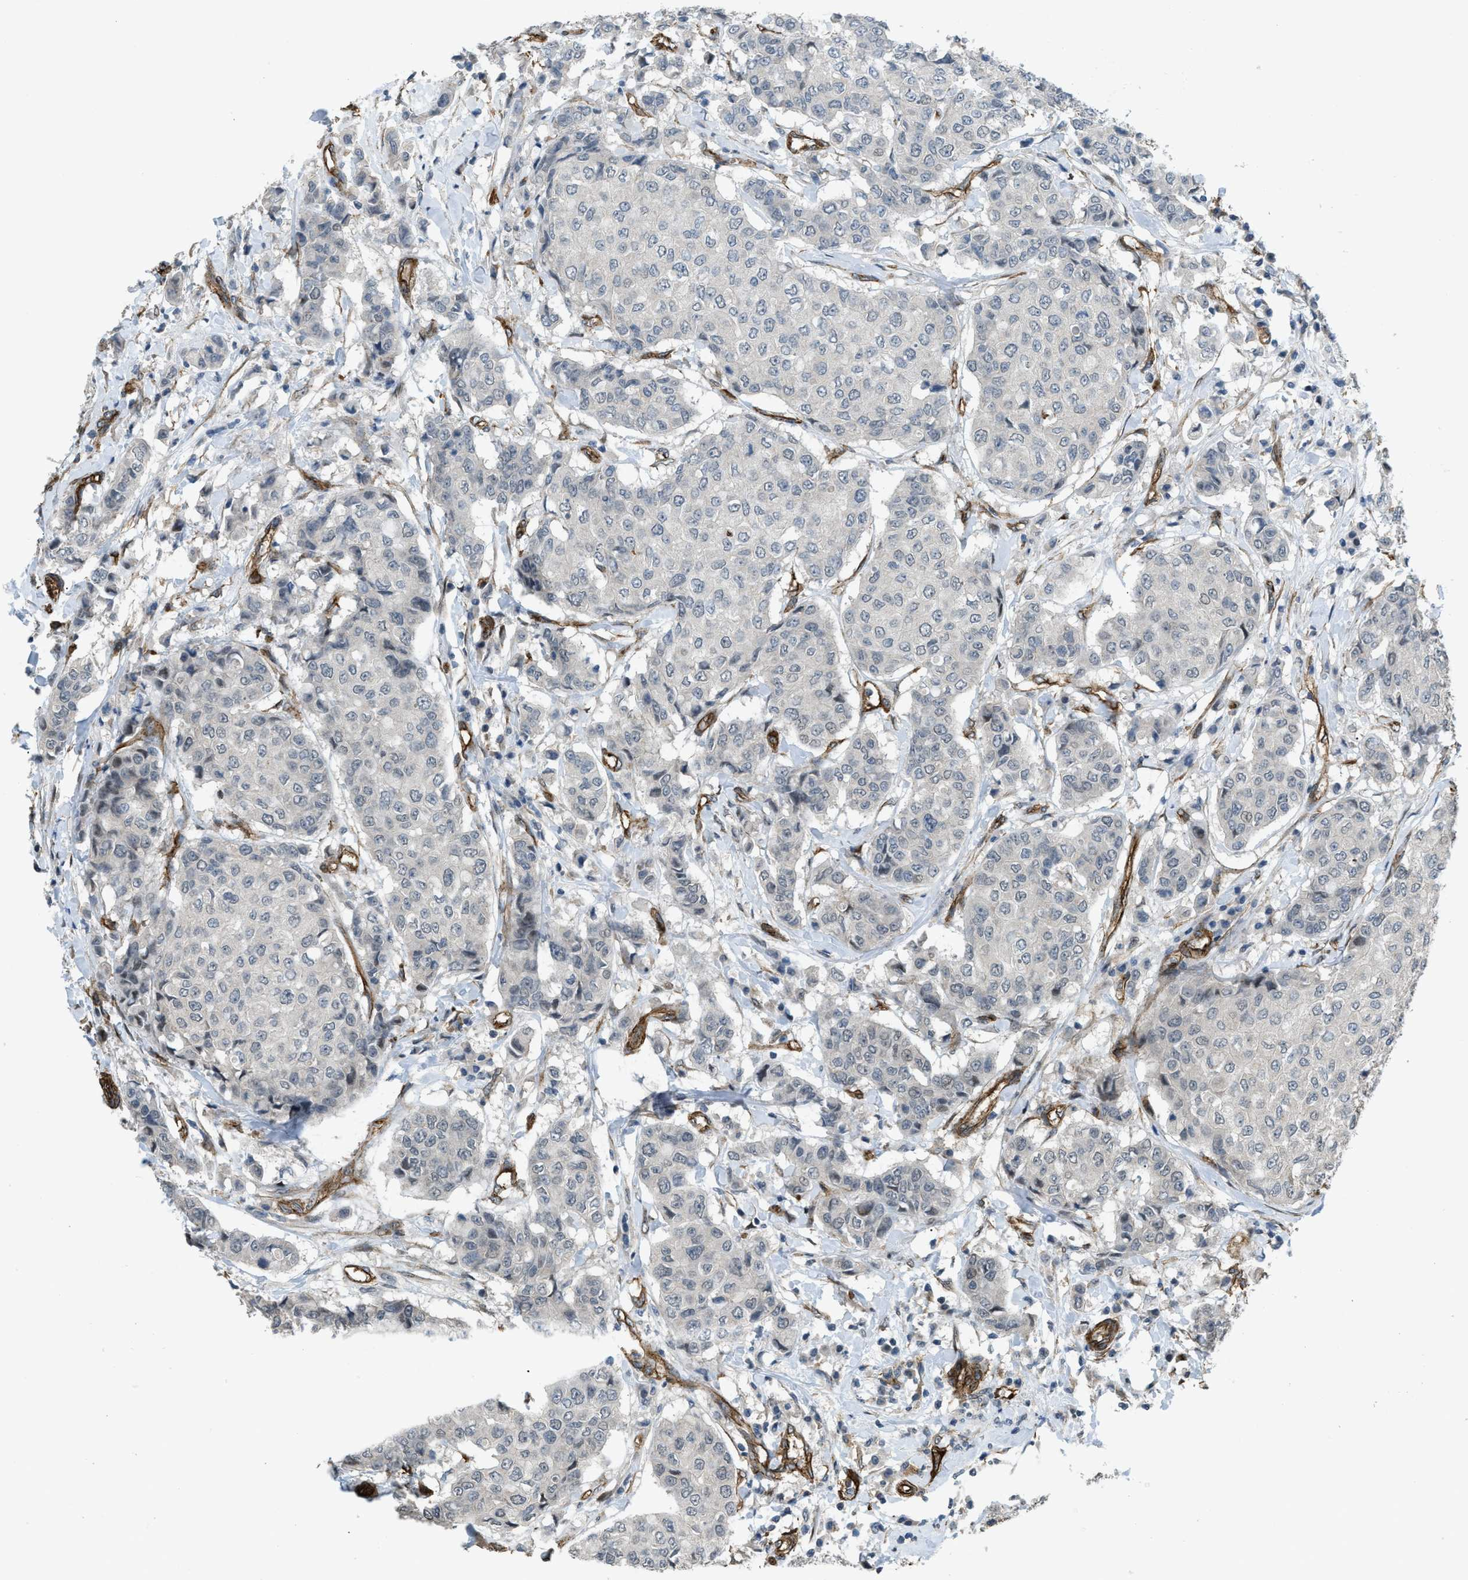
{"staining": {"intensity": "negative", "quantity": "none", "location": "none"}, "tissue": "breast cancer", "cell_type": "Tumor cells", "image_type": "cancer", "snomed": [{"axis": "morphology", "description": "Duct carcinoma"}, {"axis": "topography", "description": "Breast"}], "caption": "Protein analysis of intraductal carcinoma (breast) exhibits no significant expression in tumor cells.", "gene": "NMB", "patient": {"sex": "female", "age": 27}}